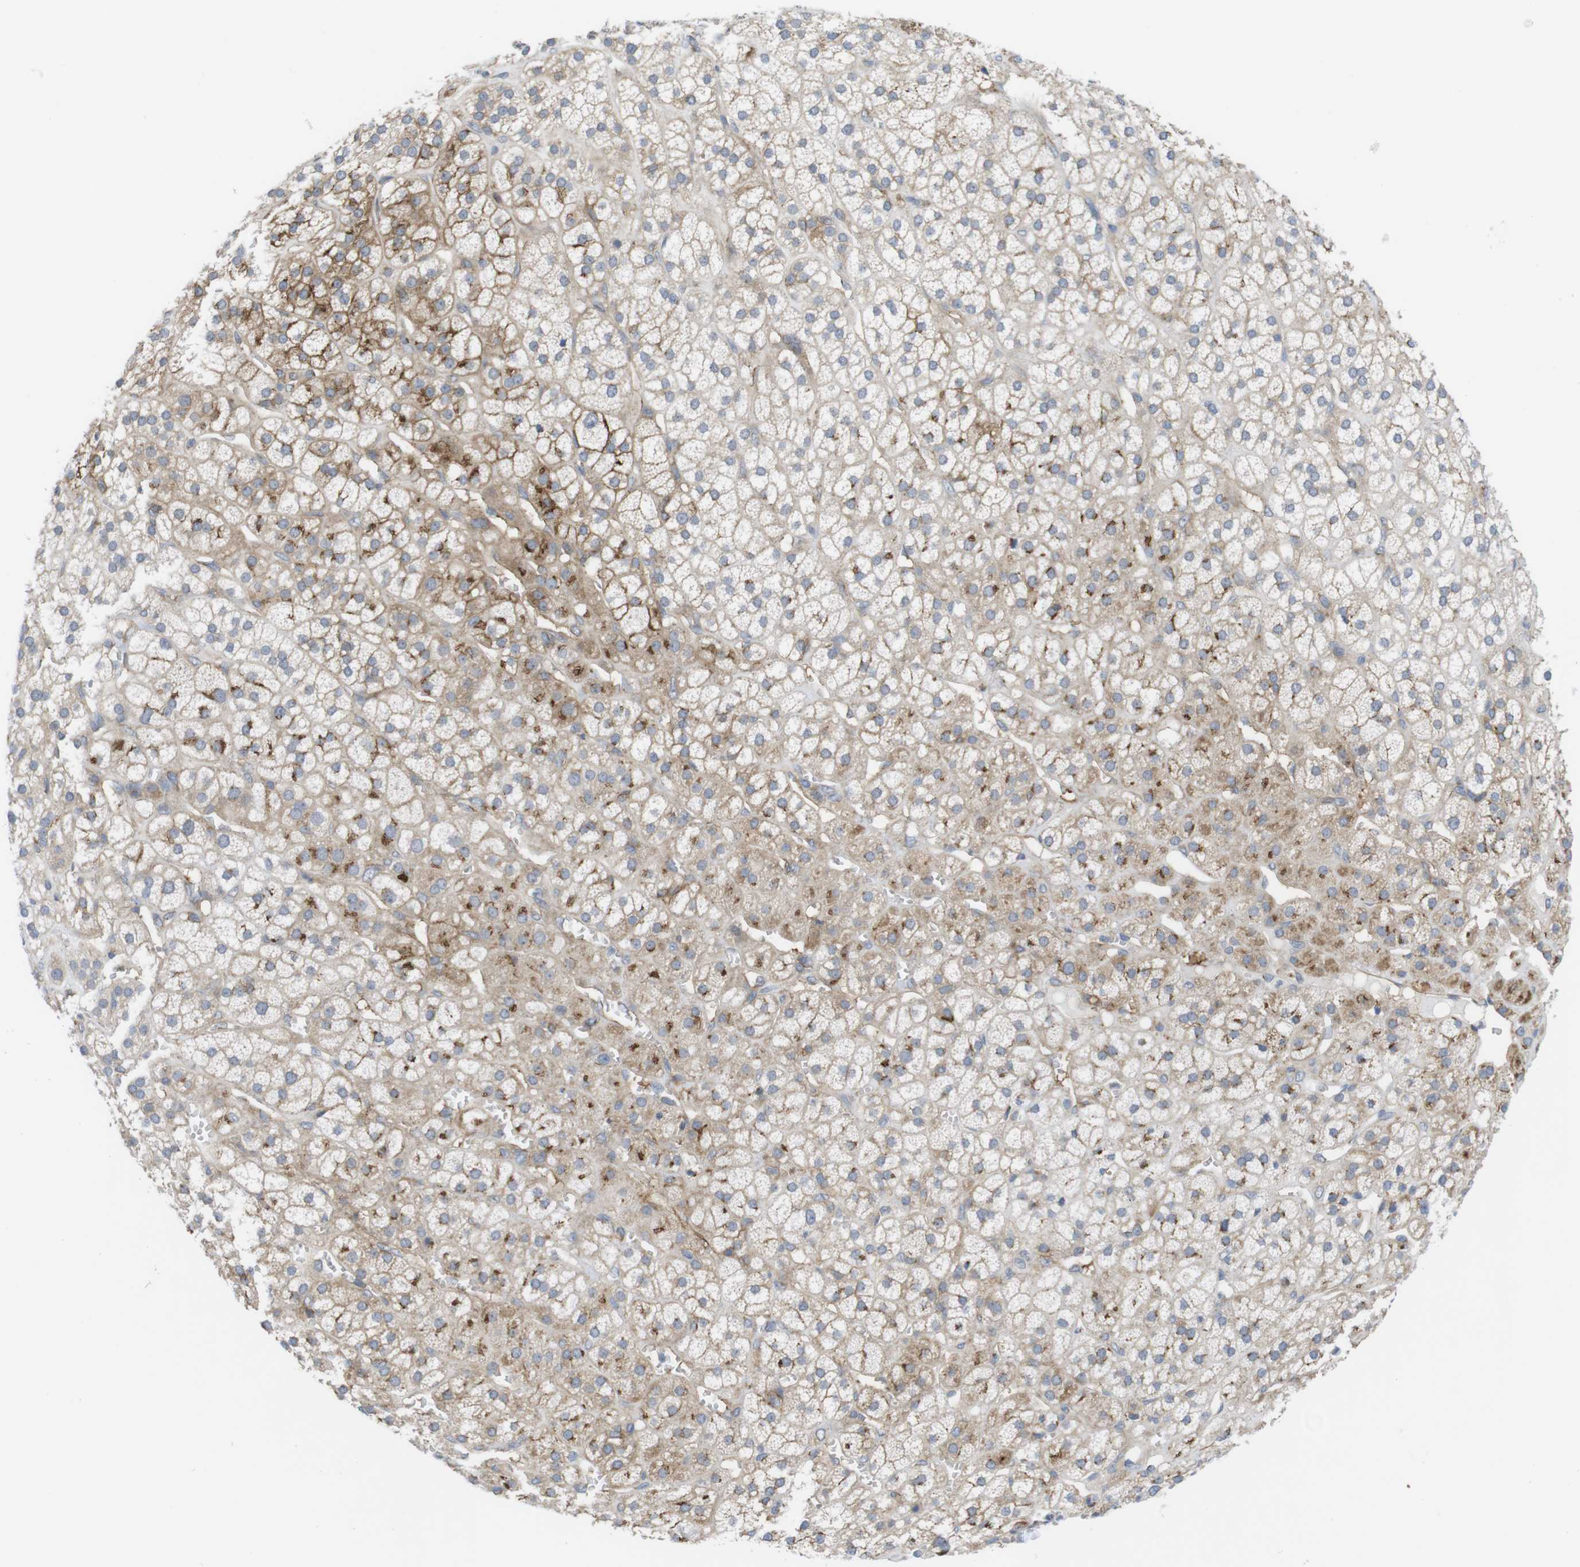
{"staining": {"intensity": "moderate", "quantity": ">75%", "location": "cytoplasmic/membranous"}, "tissue": "adrenal gland", "cell_type": "Glandular cells", "image_type": "normal", "snomed": [{"axis": "morphology", "description": "Normal tissue, NOS"}, {"axis": "topography", "description": "Adrenal gland"}], "caption": "Protein expression analysis of benign adrenal gland exhibits moderate cytoplasmic/membranous positivity in about >75% of glandular cells.", "gene": "CCR6", "patient": {"sex": "male", "age": 56}}